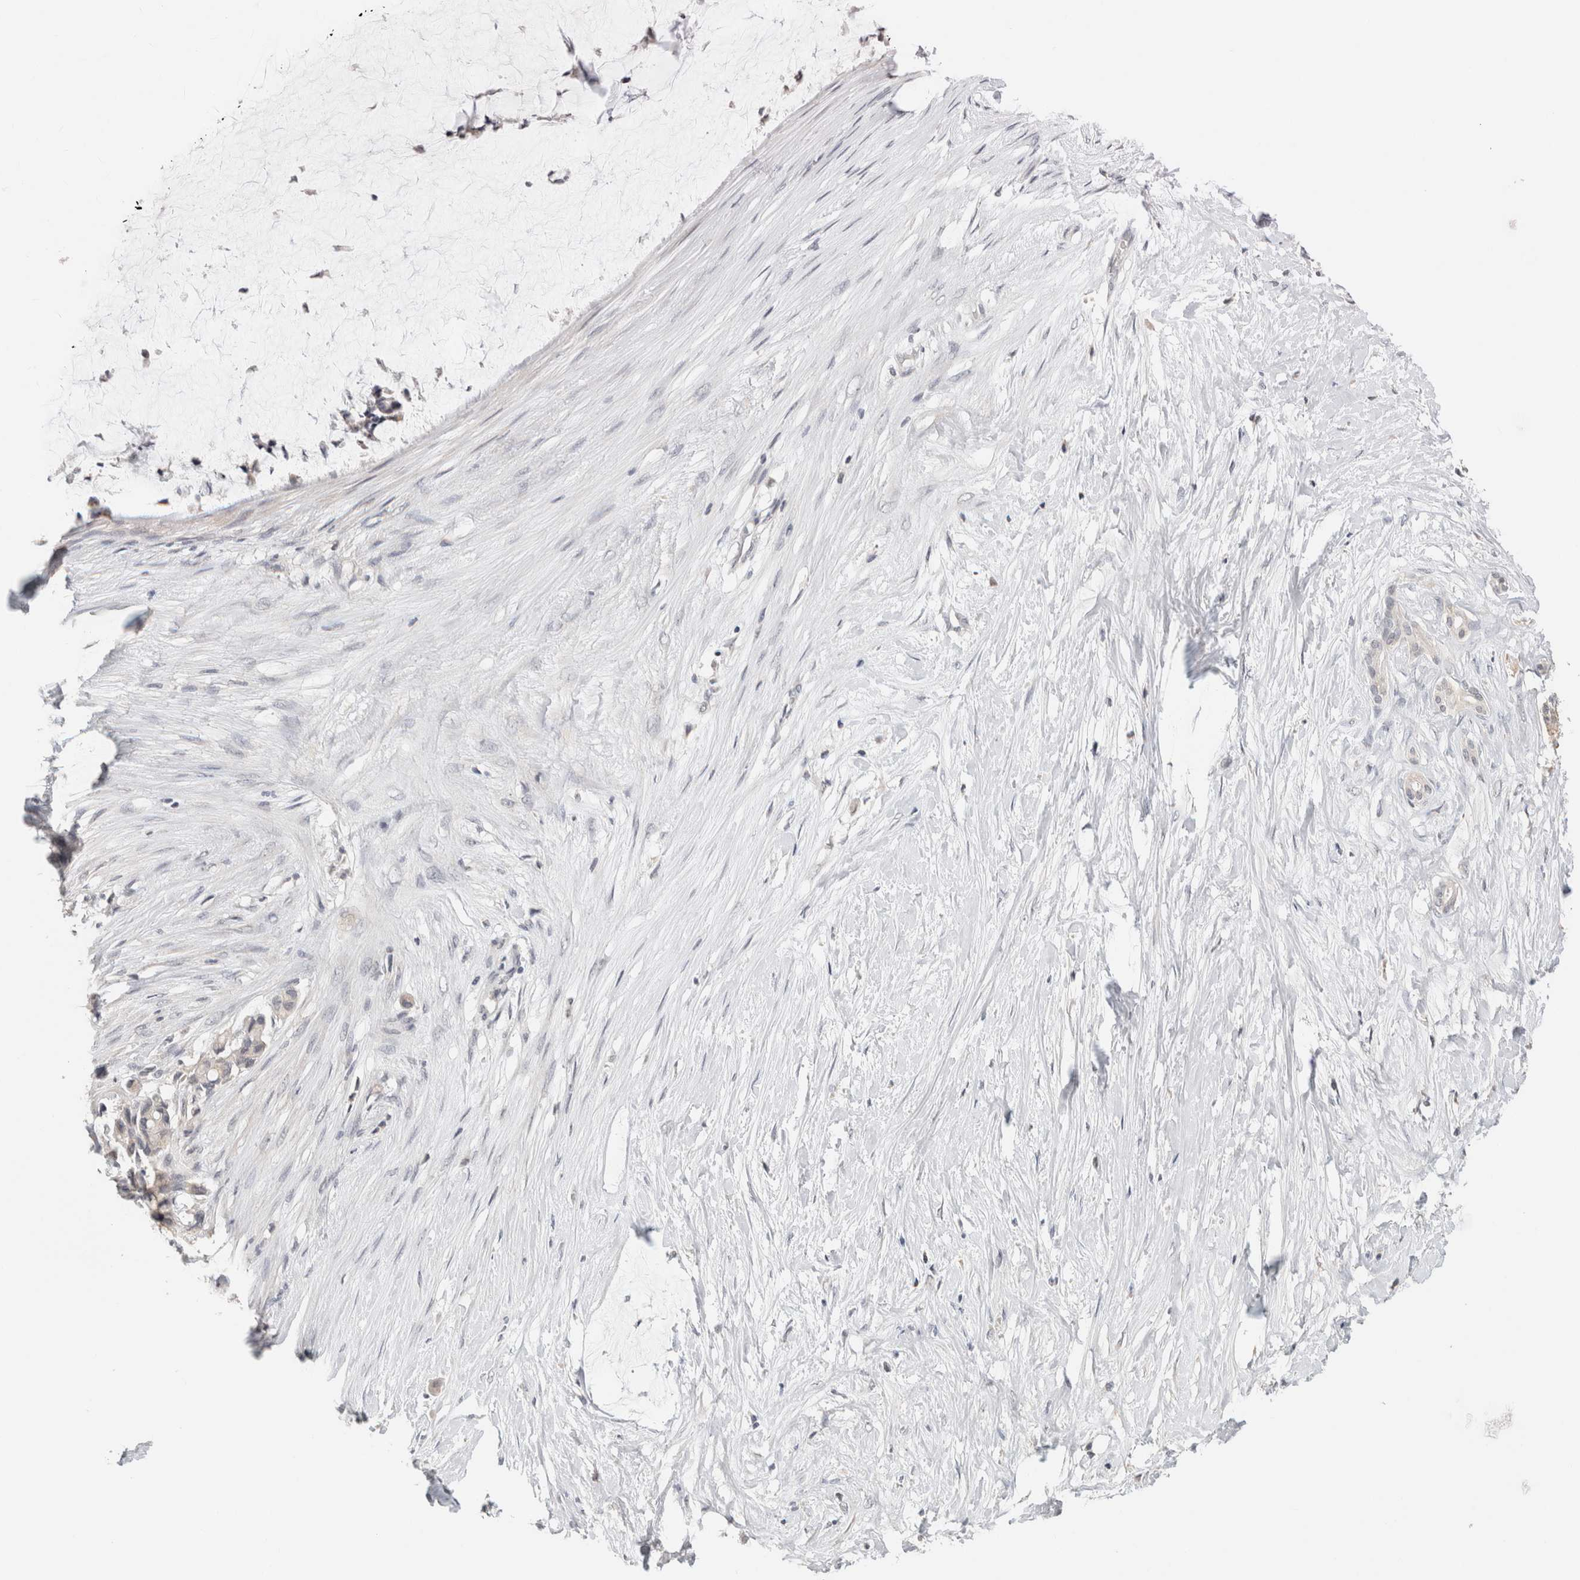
{"staining": {"intensity": "negative", "quantity": "none", "location": "none"}, "tissue": "pancreatic cancer", "cell_type": "Tumor cells", "image_type": "cancer", "snomed": [{"axis": "morphology", "description": "Adenocarcinoma, NOS"}, {"axis": "topography", "description": "Pancreas"}], "caption": "IHC of human pancreatic cancer (adenocarcinoma) demonstrates no expression in tumor cells.", "gene": "CRAT", "patient": {"sex": "male", "age": 41}}